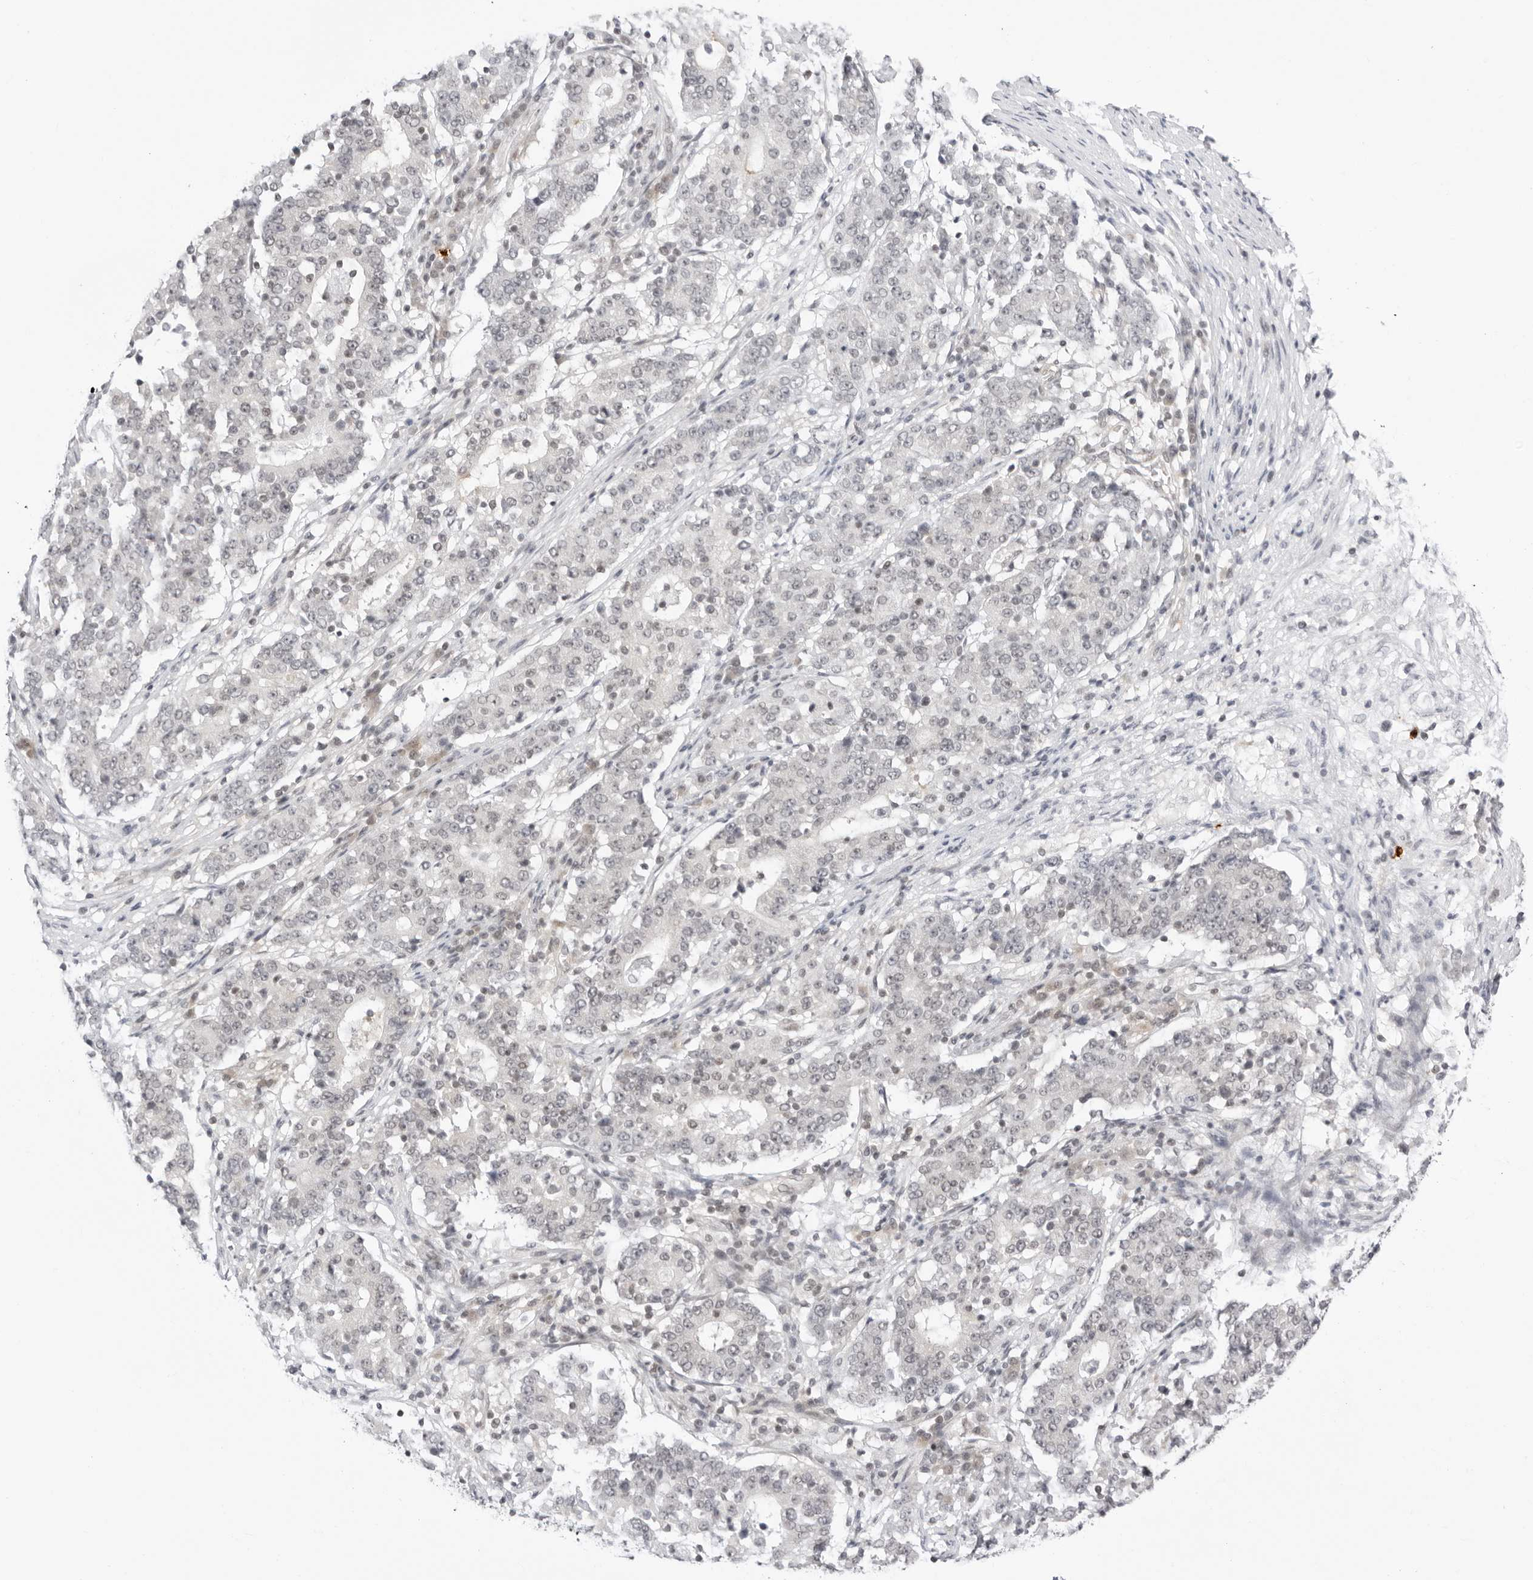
{"staining": {"intensity": "negative", "quantity": "none", "location": "none"}, "tissue": "stomach cancer", "cell_type": "Tumor cells", "image_type": "cancer", "snomed": [{"axis": "morphology", "description": "Adenocarcinoma, NOS"}, {"axis": "topography", "description": "Stomach"}], "caption": "Stomach adenocarcinoma stained for a protein using immunohistochemistry (IHC) shows no positivity tumor cells.", "gene": "PPP2R5C", "patient": {"sex": "male", "age": 59}}